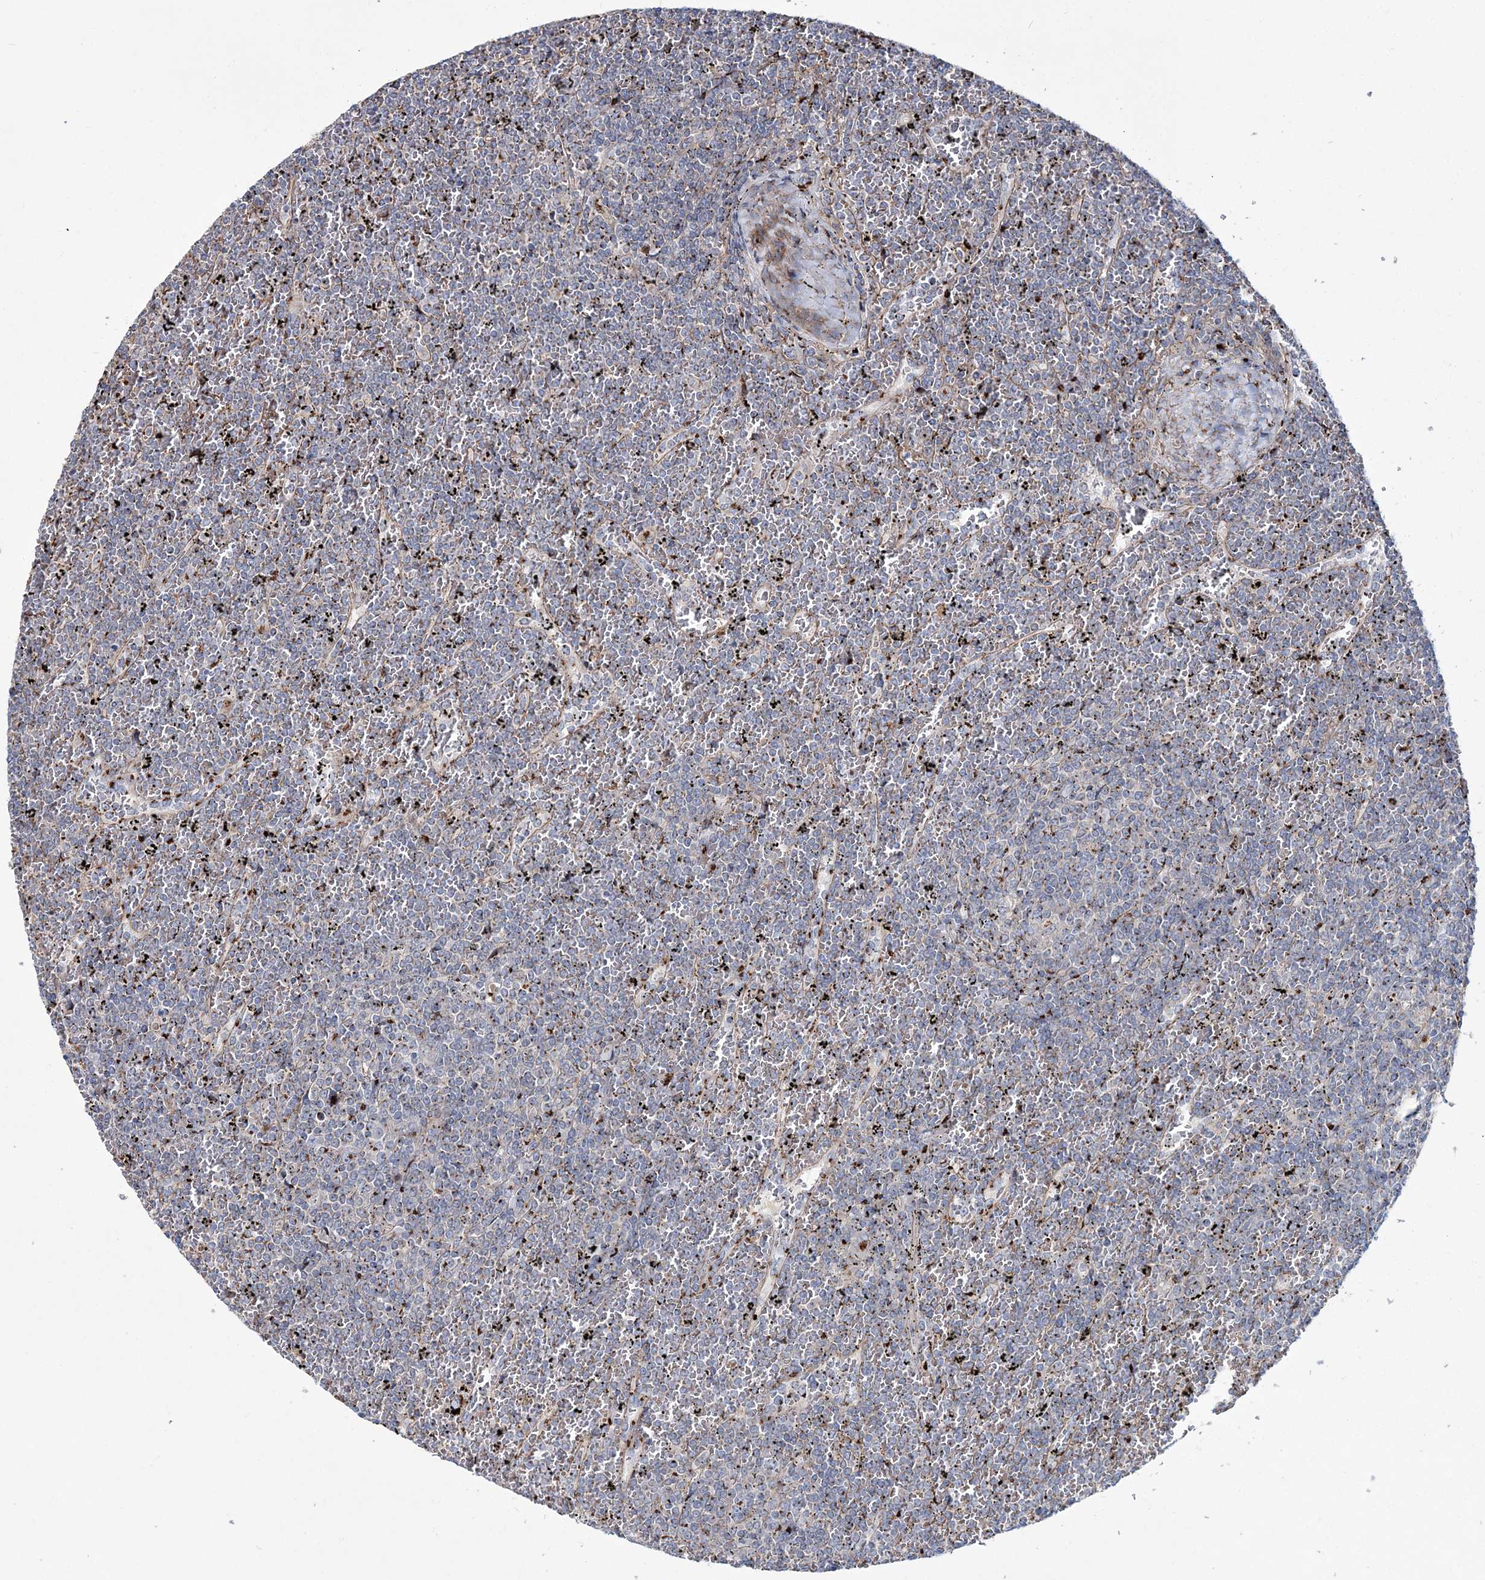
{"staining": {"intensity": "negative", "quantity": "none", "location": "none"}, "tissue": "lymphoma", "cell_type": "Tumor cells", "image_type": "cancer", "snomed": [{"axis": "morphology", "description": "Malignant lymphoma, non-Hodgkin's type, Low grade"}, {"axis": "topography", "description": "Spleen"}], "caption": "Immunohistochemical staining of lymphoma demonstrates no significant expression in tumor cells.", "gene": "MAN1A2", "patient": {"sex": "female", "age": 19}}